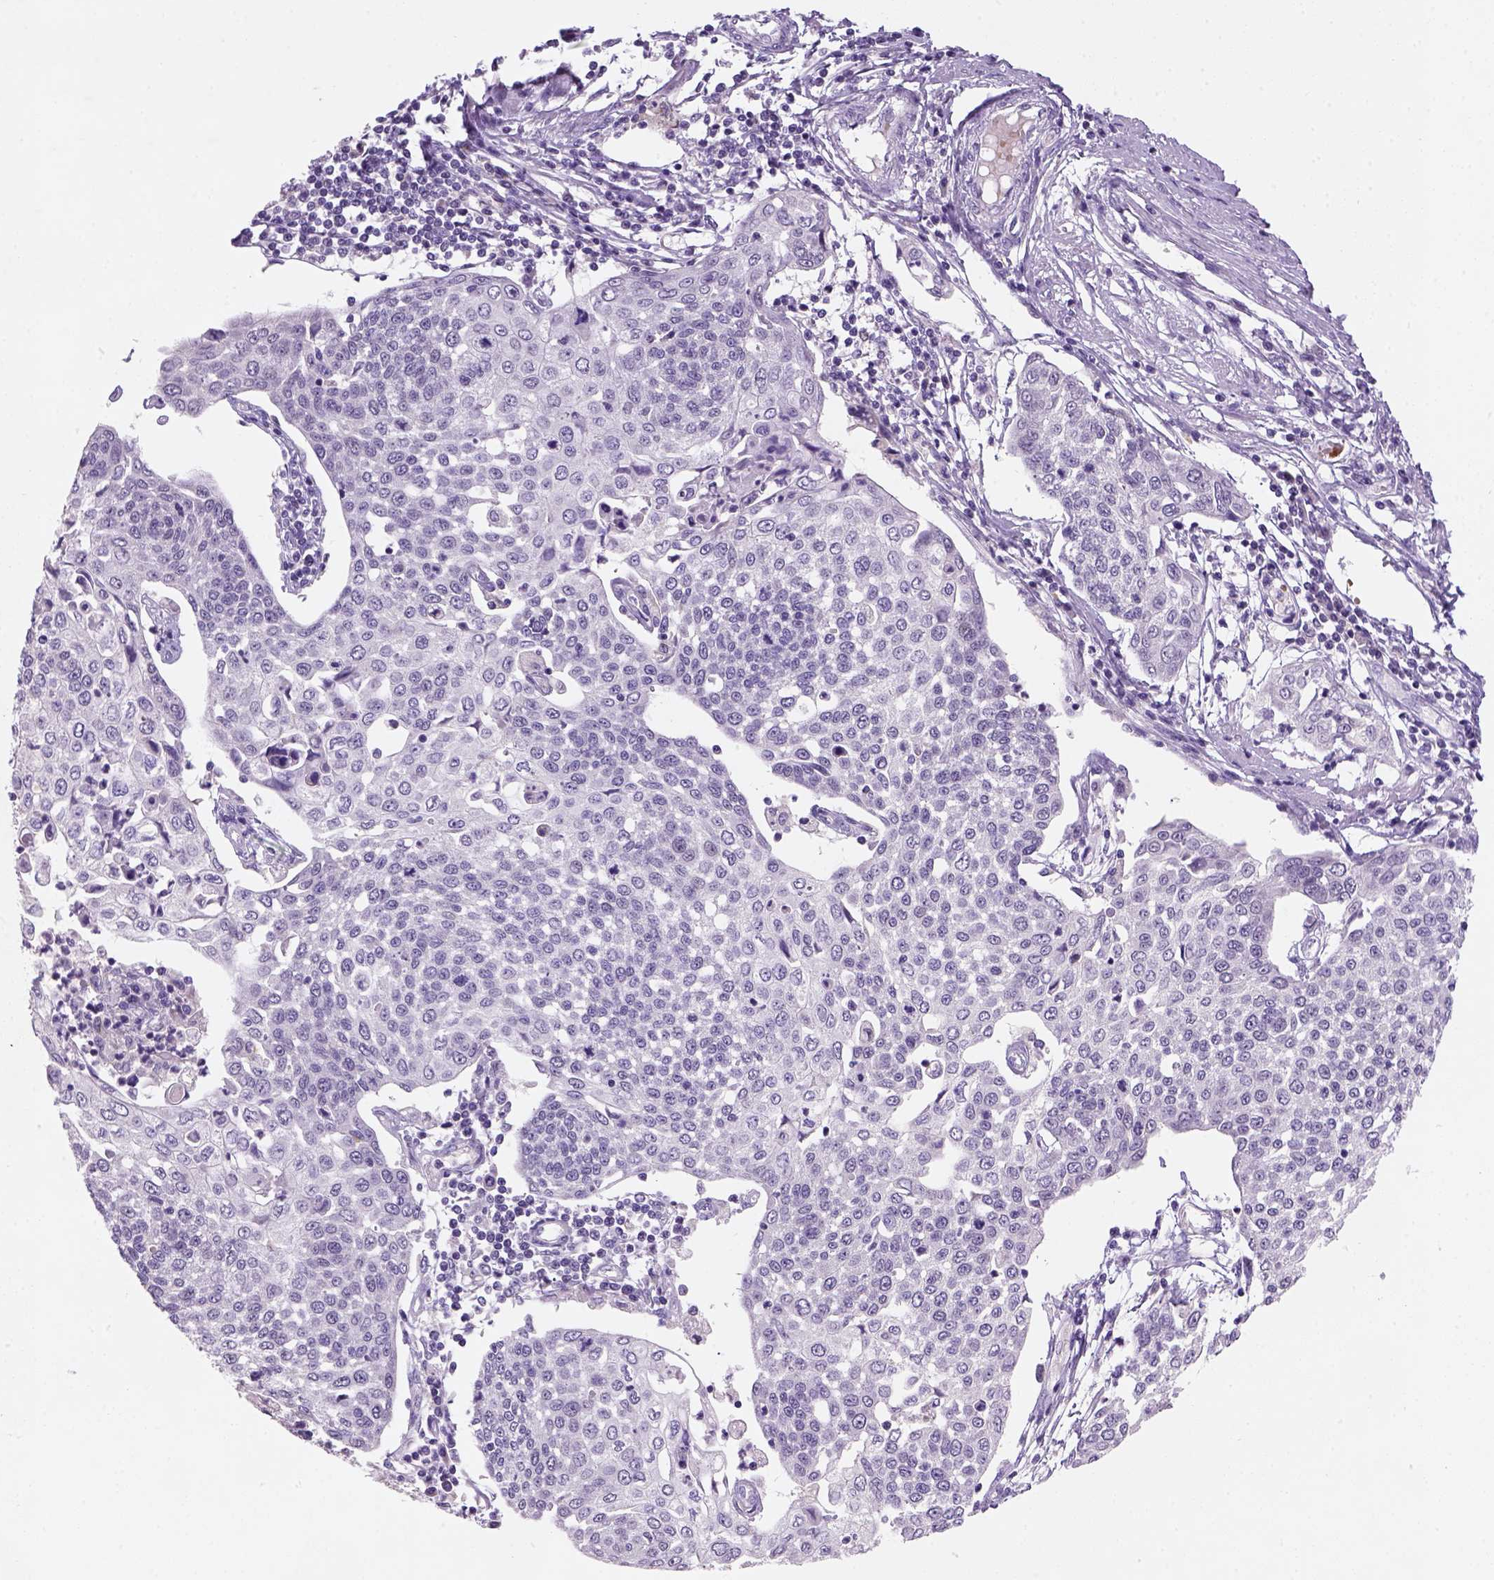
{"staining": {"intensity": "negative", "quantity": "none", "location": "none"}, "tissue": "cervical cancer", "cell_type": "Tumor cells", "image_type": "cancer", "snomed": [{"axis": "morphology", "description": "Squamous cell carcinoma, NOS"}, {"axis": "topography", "description": "Cervix"}], "caption": "High power microscopy photomicrograph of an immunohistochemistry histopathology image of squamous cell carcinoma (cervical), revealing no significant staining in tumor cells.", "gene": "ZMAT4", "patient": {"sex": "female", "age": 34}}